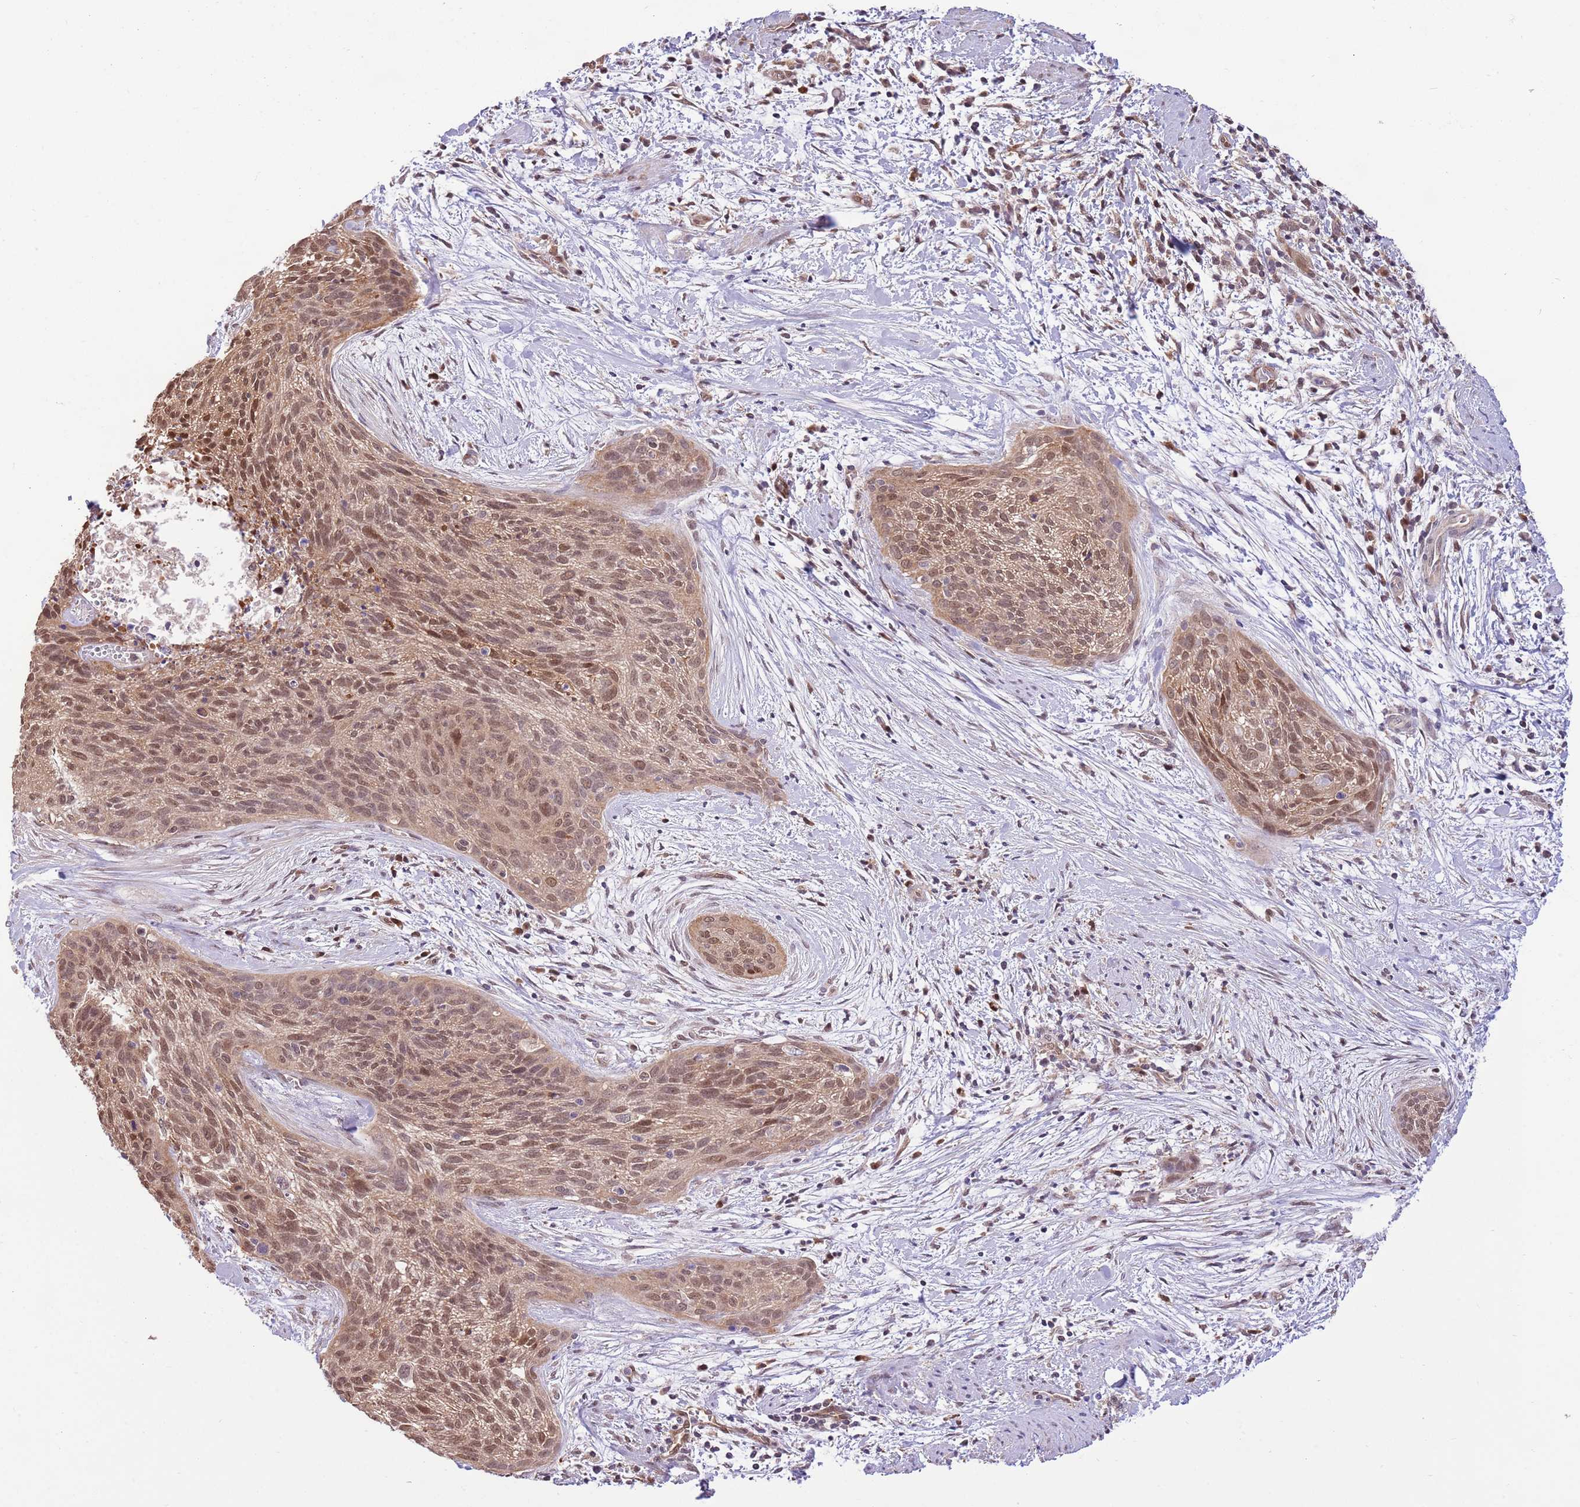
{"staining": {"intensity": "moderate", "quantity": ">75%", "location": "nuclear"}, "tissue": "cervical cancer", "cell_type": "Tumor cells", "image_type": "cancer", "snomed": [{"axis": "morphology", "description": "Squamous cell carcinoma, NOS"}, {"axis": "topography", "description": "Cervix"}], "caption": "This is an image of immunohistochemistry staining of cervical cancer (squamous cell carcinoma), which shows moderate expression in the nuclear of tumor cells.", "gene": "NSFL1C", "patient": {"sex": "female", "age": 55}}